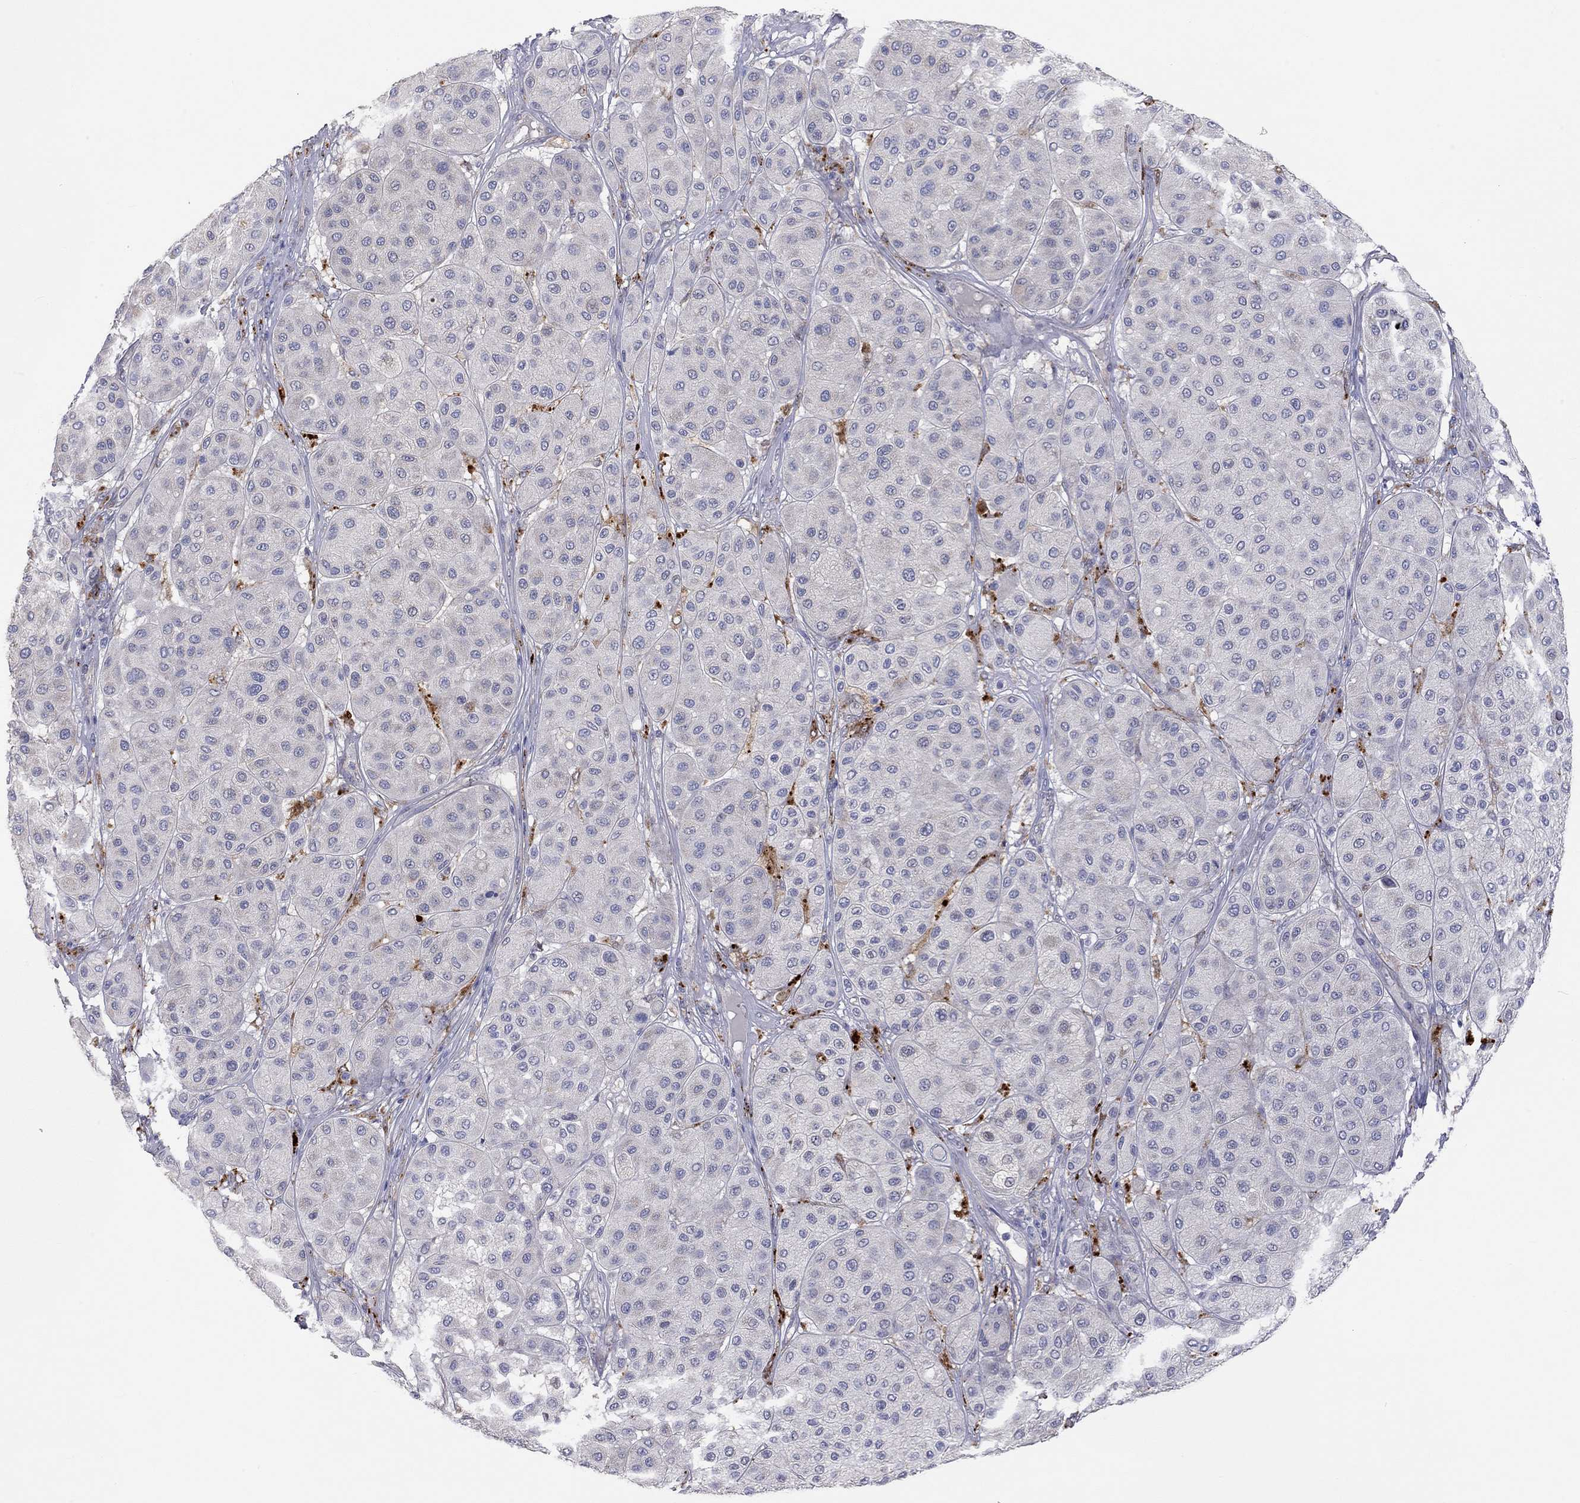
{"staining": {"intensity": "negative", "quantity": "none", "location": "none"}, "tissue": "melanoma", "cell_type": "Tumor cells", "image_type": "cancer", "snomed": [{"axis": "morphology", "description": "Malignant melanoma, Metastatic site"}, {"axis": "topography", "description": "Smooth muscle"}], "caption": "Immunohistochemical staining of human malignant melanoma (metastatic site) demonstrates no significant staining in tumor cells. (DAB immunohistochemistry (IHC), high magnification).", "gene": "PAPSS2", "patient": {"sex": "male", "age": 41}}